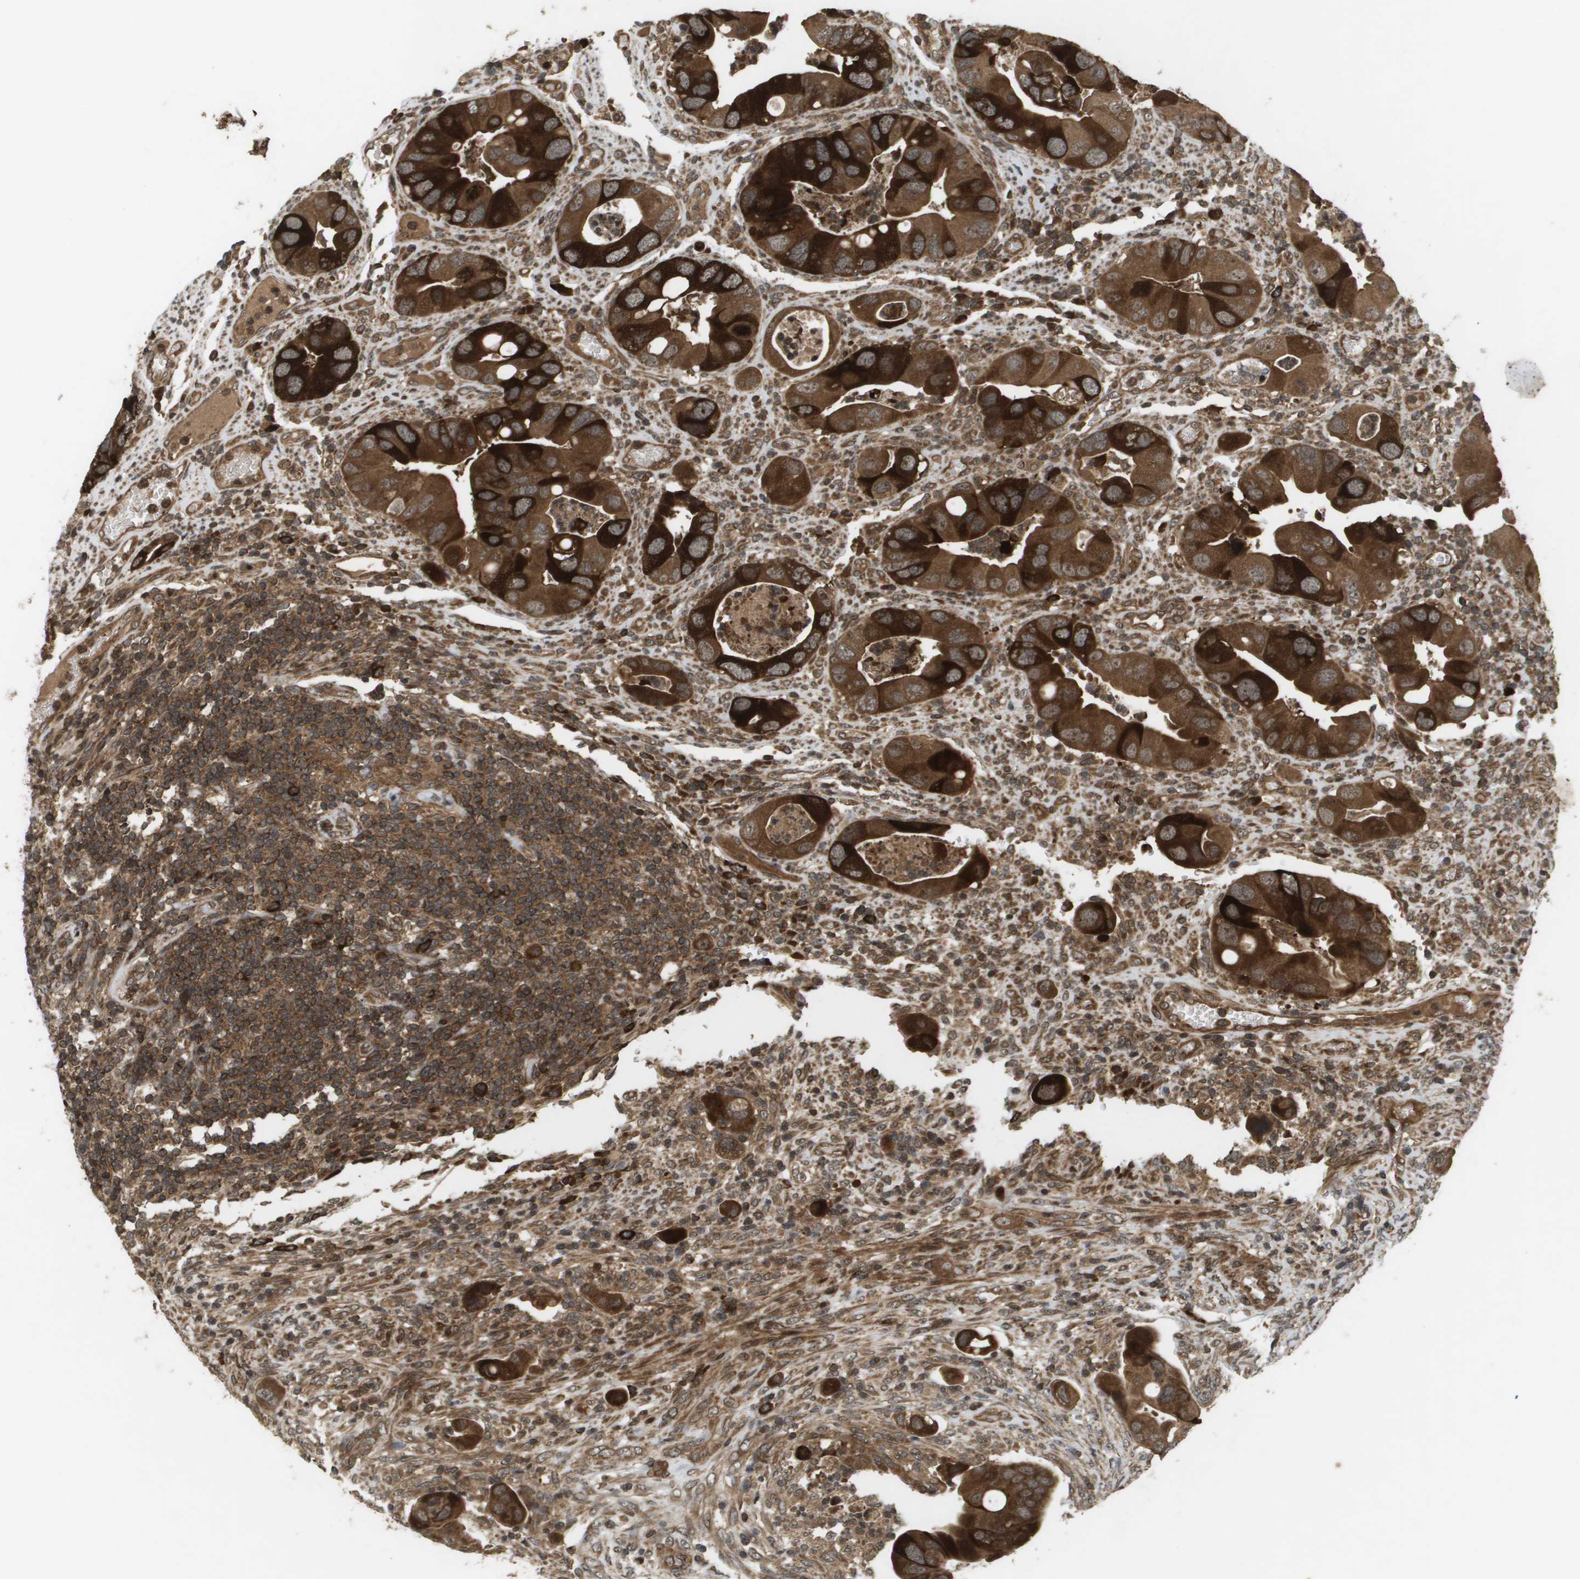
{"staining": {"intensity": "strong", "quantity": ">75%", "location": "cytoplasmic/membranous,nuclear"}, "tissue": "colorectal cancer", "cell_type": "Tumor cells", "image_type": "cancer", "snomed": [{"axis": "morphology", "description": "Adenocarcinoma, NOS"}, {"axis": "topography", "description": "Rectum"}], "caption": "Strong cytoplasmic/membranous and nuclear protein staining is present in approximately >75% of tumor cells in adenocarcinoma (colorectal).", "gene": "KIF11", "patient": {"sex": "female", "age": 57}}